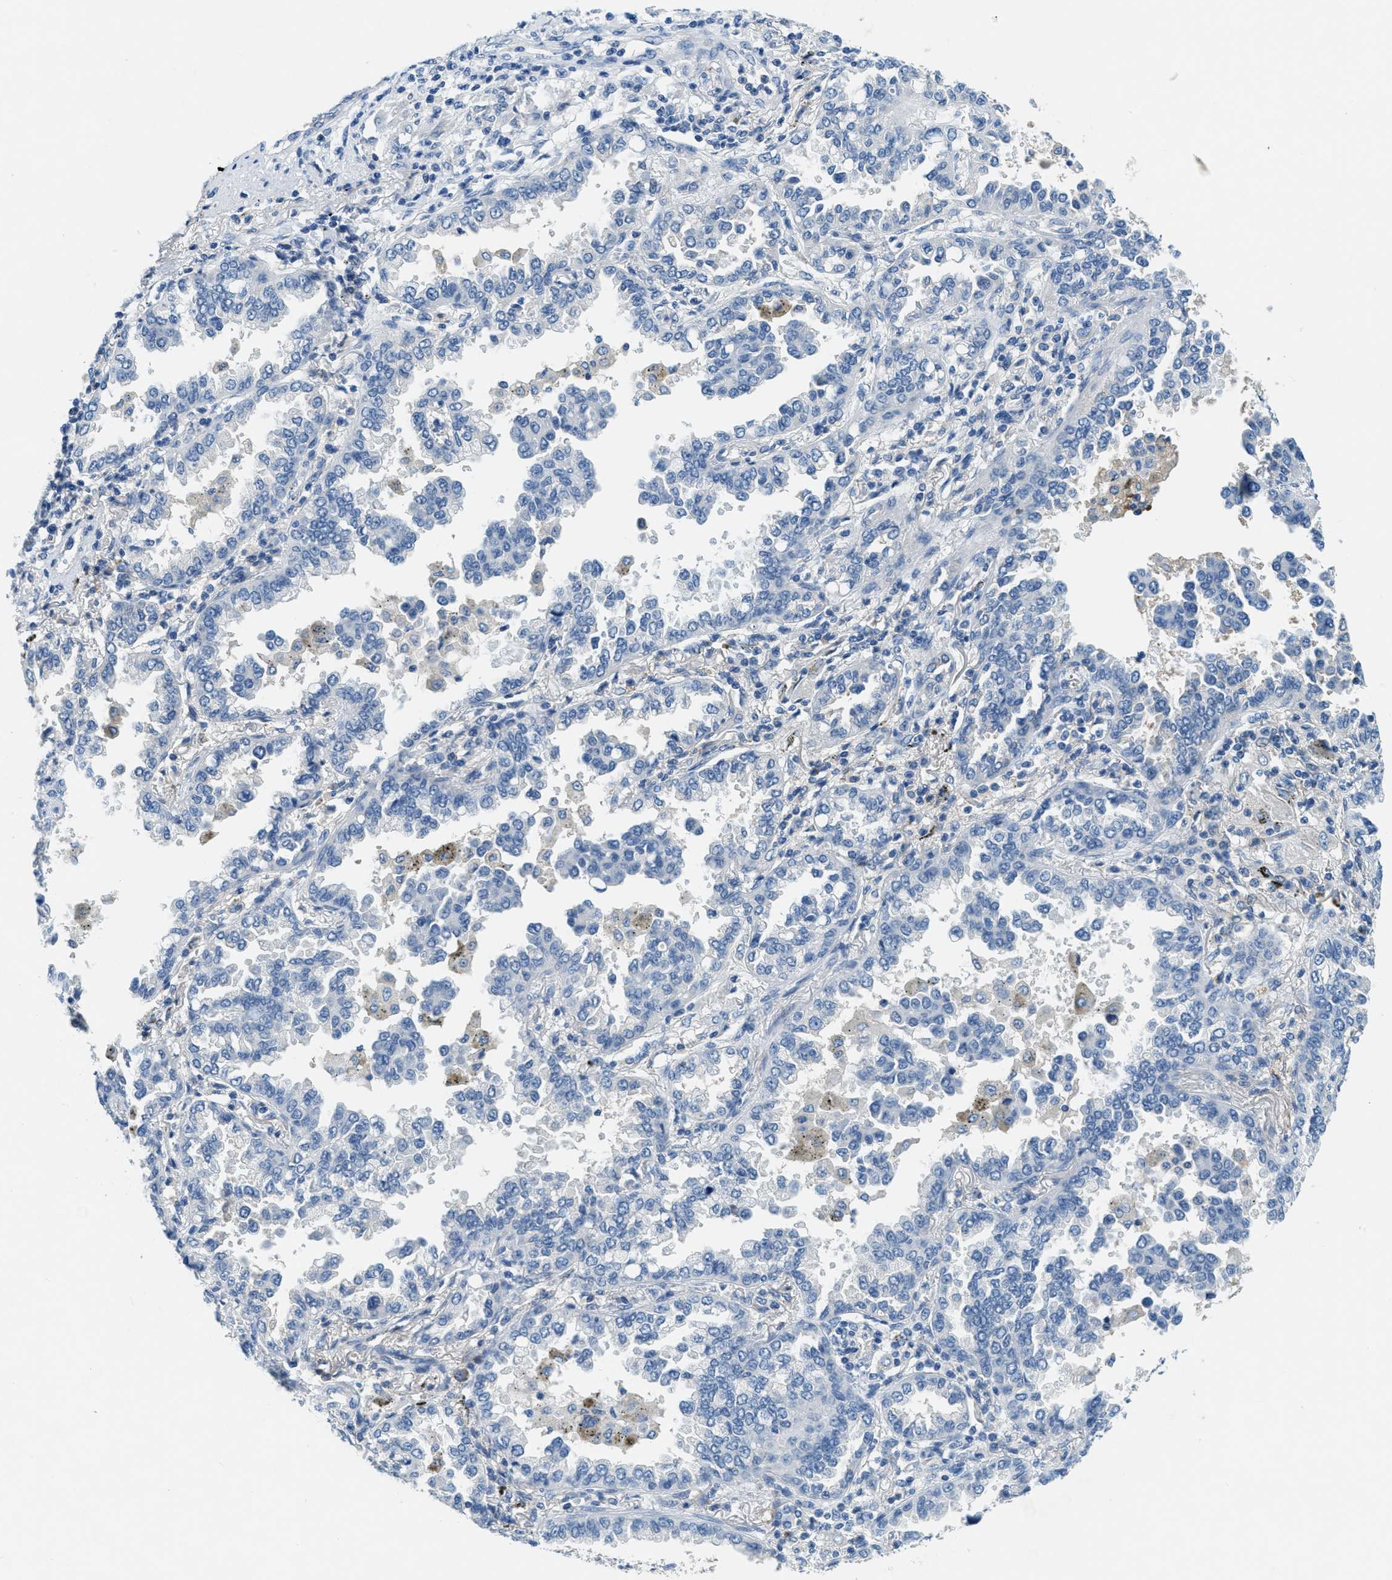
{"staining": {"intensity": "negative", "quantity": "none", "location": "none"}, "tissue": "lung cancer", "cell_type": "Tumor cells", "image_type": "cancer", "snomed": [{"axis": "morphology", "description": "Normal tissue, NOS"}, {"axis": "morphology", "description": "Adenocarcinoma, NOS"}, {"axis": "topography", "description": "Lung"}], "caption": "A histopathology image of adenocarcinoma (lung) stained for a protein demonstrates no brown staining in tumor cells.", "gene": "A2M", "patient": {"sex": "male", "age": 59}}